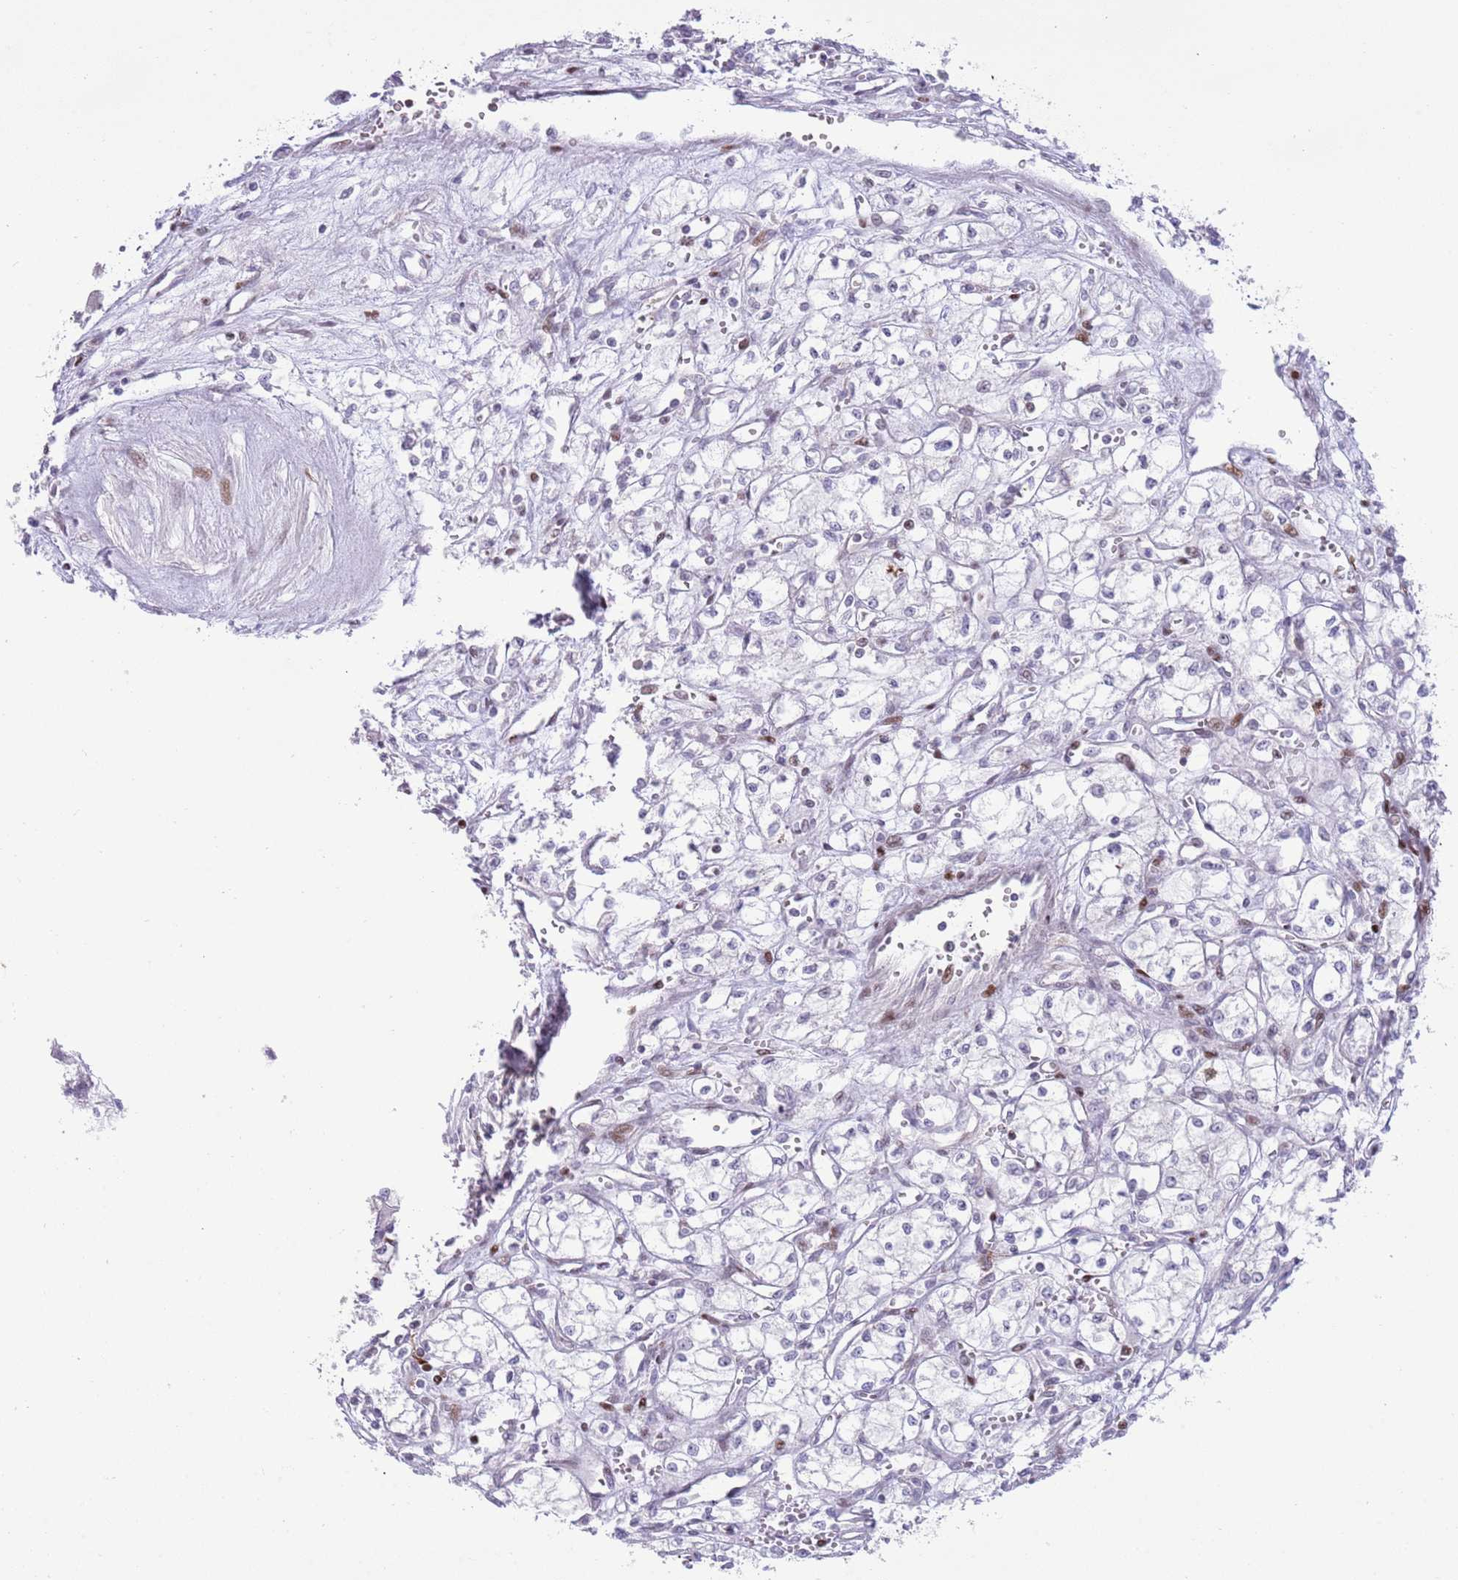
{"staining": {"intensity": "negative", "quantity": "none", "location": "none"}, "tissue": "renal cancer", "cell_type": "Tumor cells", "image_type": "cancer", "snomed": [{"axis": "morphology", "description": "Adenocarcinoma, NOS"}, {"axis": "topography", "description": "Kidney"}], "caption": "Immunohistochemical staining of renal cancer reveals no significant positivity in tumor cells.", "gene": "ANO8", "patient": {"sex": "male", "age": 59}}